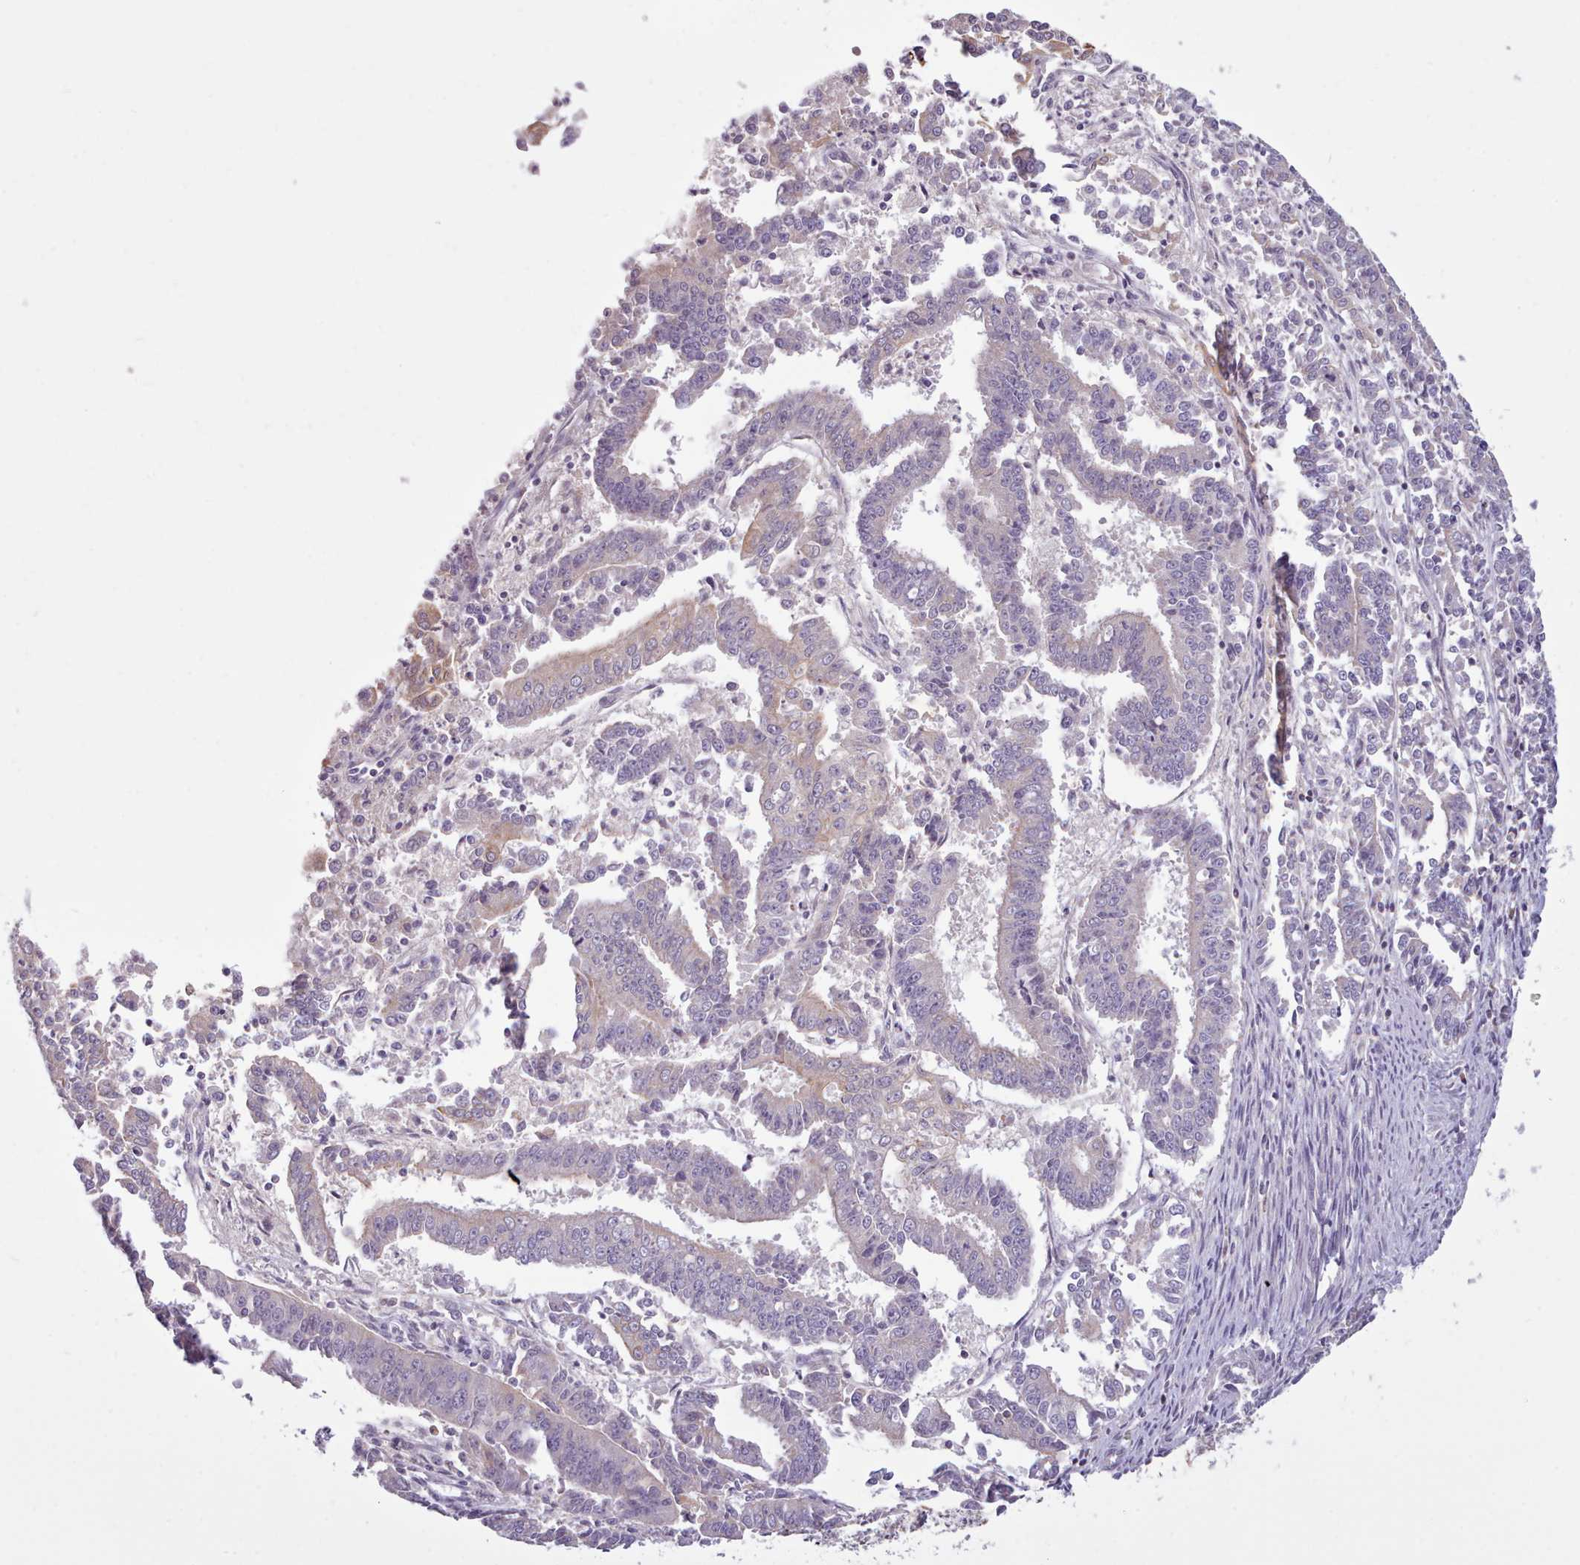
{"staining": {"intensity": "moderate", "quantity": "<25%", "location": "cytoplasmic/membranous"}, "tissue": "endometrial cancer", "cell_type": "Tumor cells", "image_type": "cancer", "snomed": [{"axis": "morphology", "description": "Adenocarcinoma, NOS"}, {"axis": "topography", "description": "Endometrium"}], "caption": "Tumor cells reveal low levels of moderate cytoplasmic/membranous positivity in approximately <25% of cells in endometrial cancer (adenocarcinoma). The staining was performed using DAB (3,3'-diaminobenzidine), with brown indicating positive protein expression. Nuclei are stained blue with hematoxylin.", "gene": "NMRK1", "patient": {"sex": "female", "age": 73}}